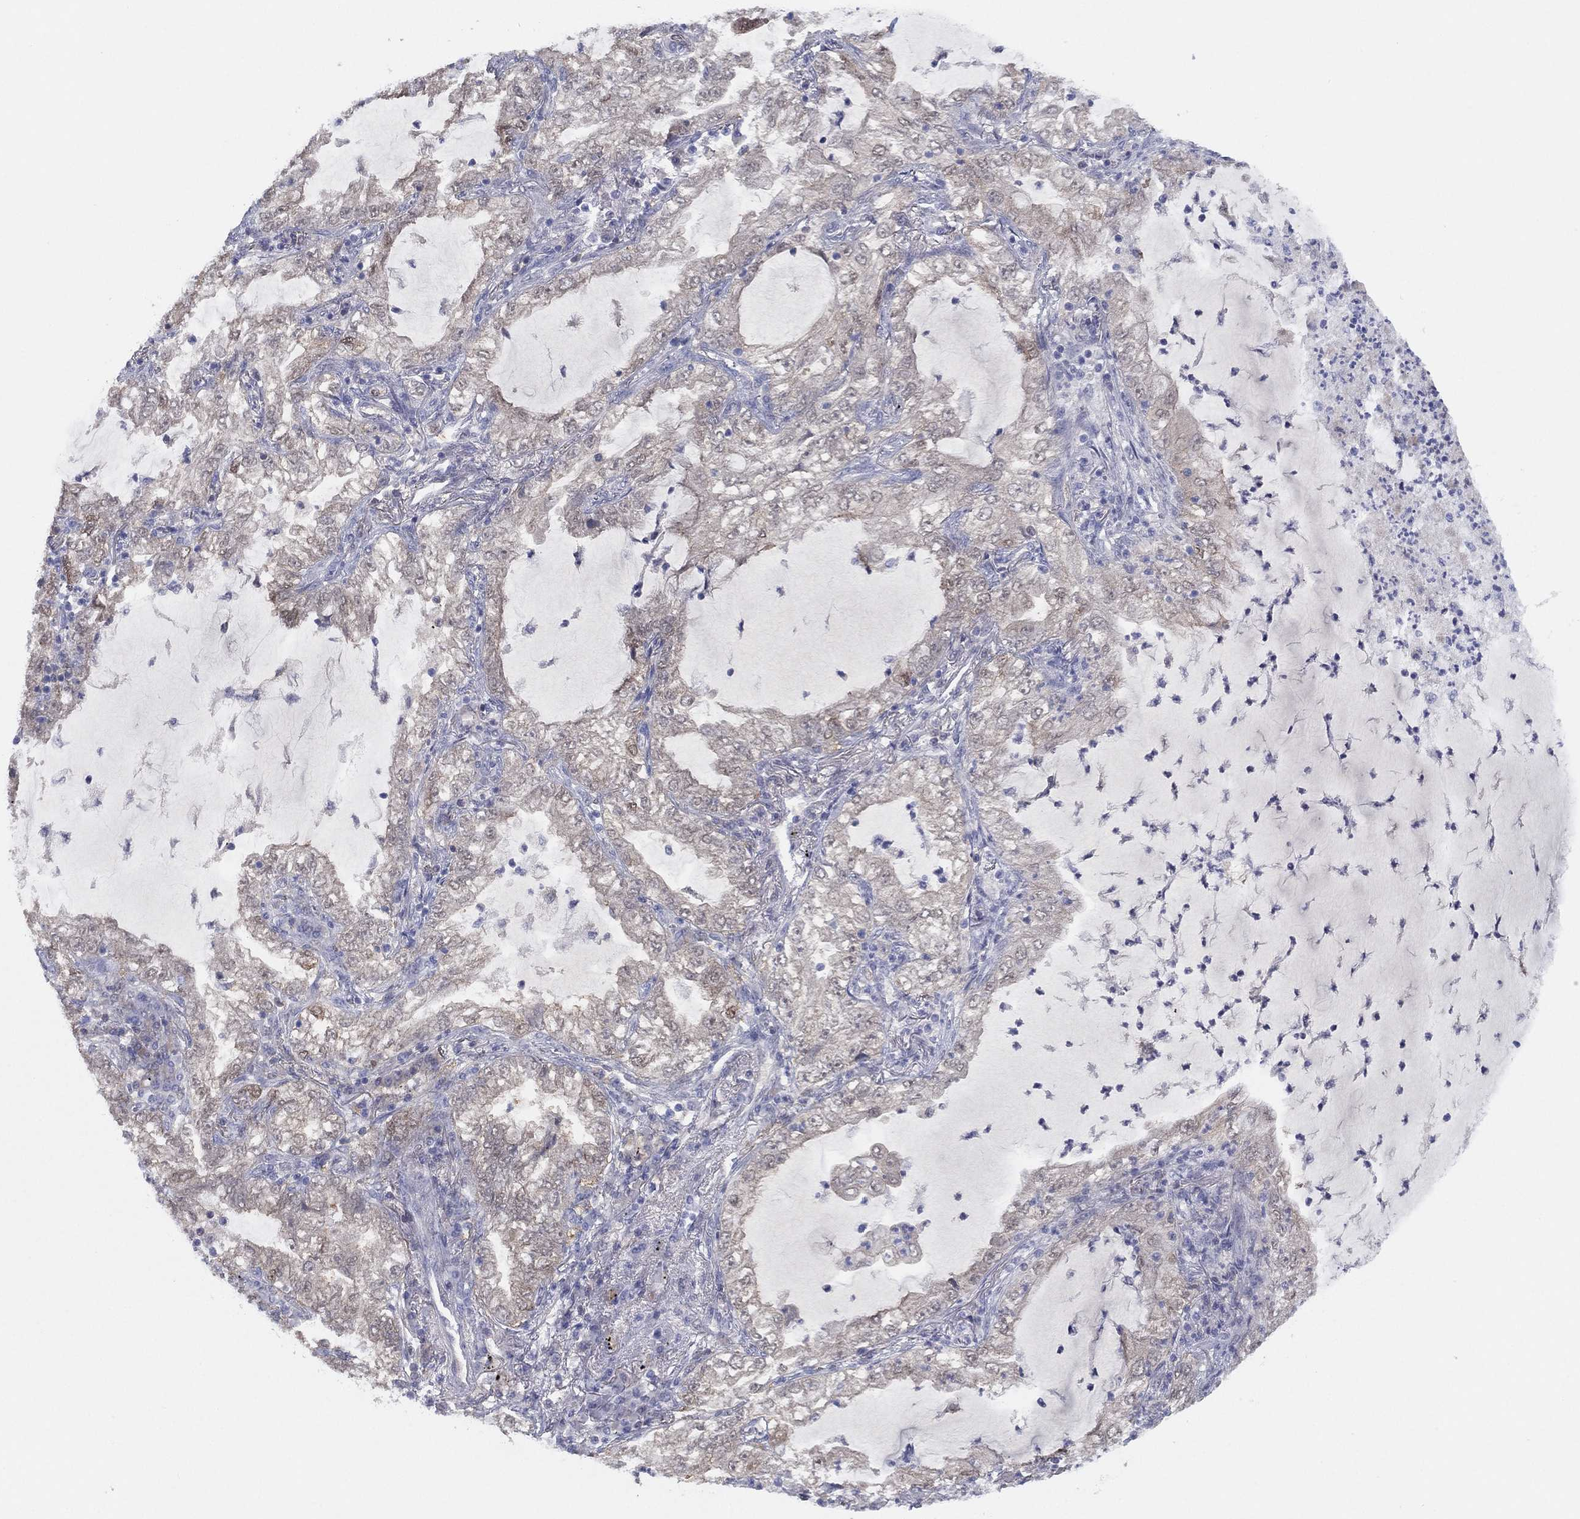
{"staining": {"intensity": "negative", "quantity": "none", "location": "none"}, "tissue": "lung cancer", "cell_type": "Tumor cells", "image_type": "cancer", "snomed": [{"axis": "morphology", "description": "Adenocarcinoma, NOS"}, {"axis": "topography", "description": "Lung"}], "caption": "An immunohistochemistry (IHC) photomicrograph of lung cancer is shown. There is no staining in tumor cells of lung cancer.", "gene": "DDAH1", "patient": {"sex": "female", "age": 73}}